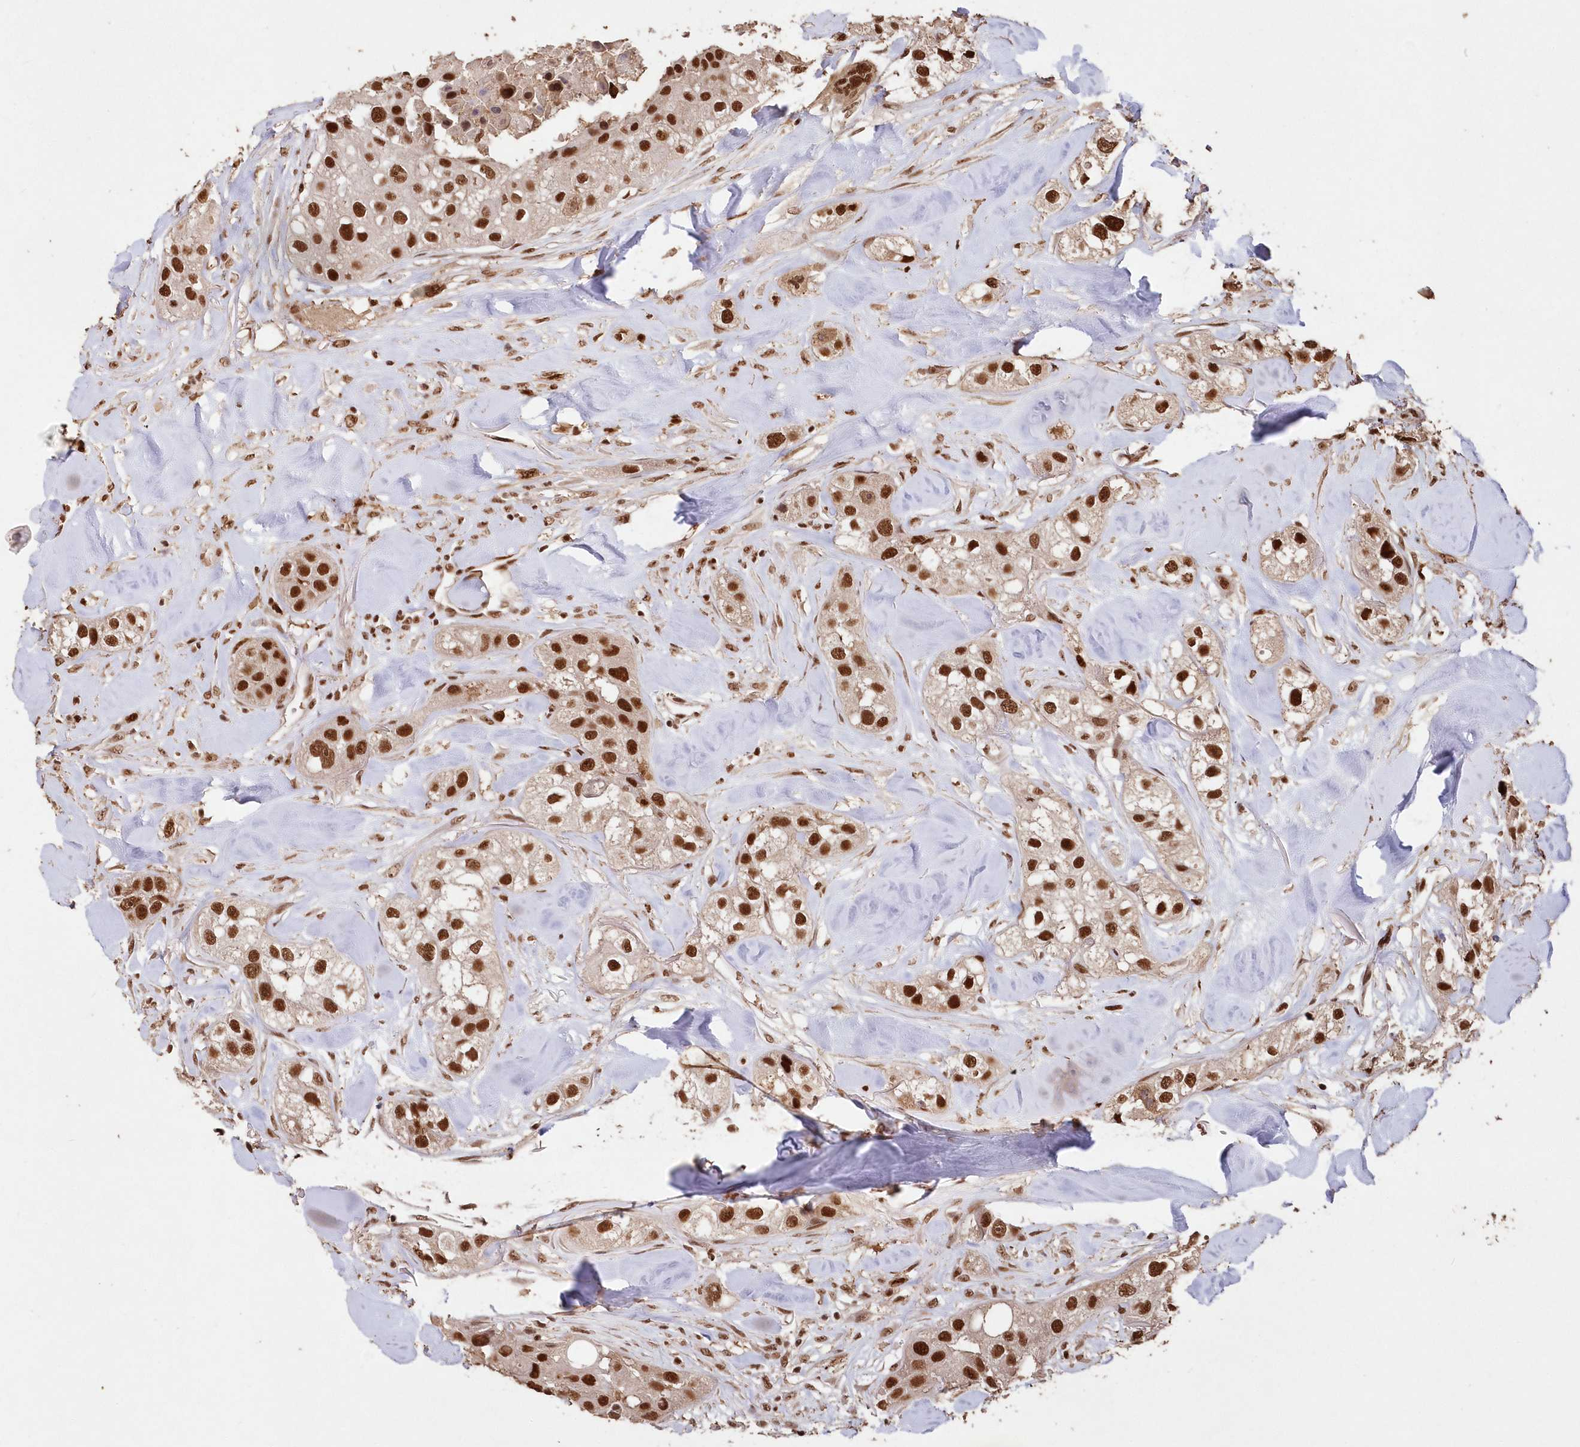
{"staining": {"intensity": "strong", "quantity": ">75%", "location": "nuclear"}, "tissue": "head and neck cancer", "cell_type": "Tumor cells", "image_type": "cancer", "snomed": [{"axis": "morphology", "description": "Normal tissue, NOS"}, {"axis": "morphology", "description": "Squamous cell carcinoma, NOS"}, {"axis": "topography", "description": "Skeletal muscle"}, {"axis": "topography", "description": "Head-Neck"}], "caption": "Immunohistochemical staining of human head and neck cancer (squamous cell carcinoma) reveals strong nuclear protein staining in approximately >75% of tumor cells.", "gene": "PDS5A", "patient": {"sex": "male", "age": 51}}